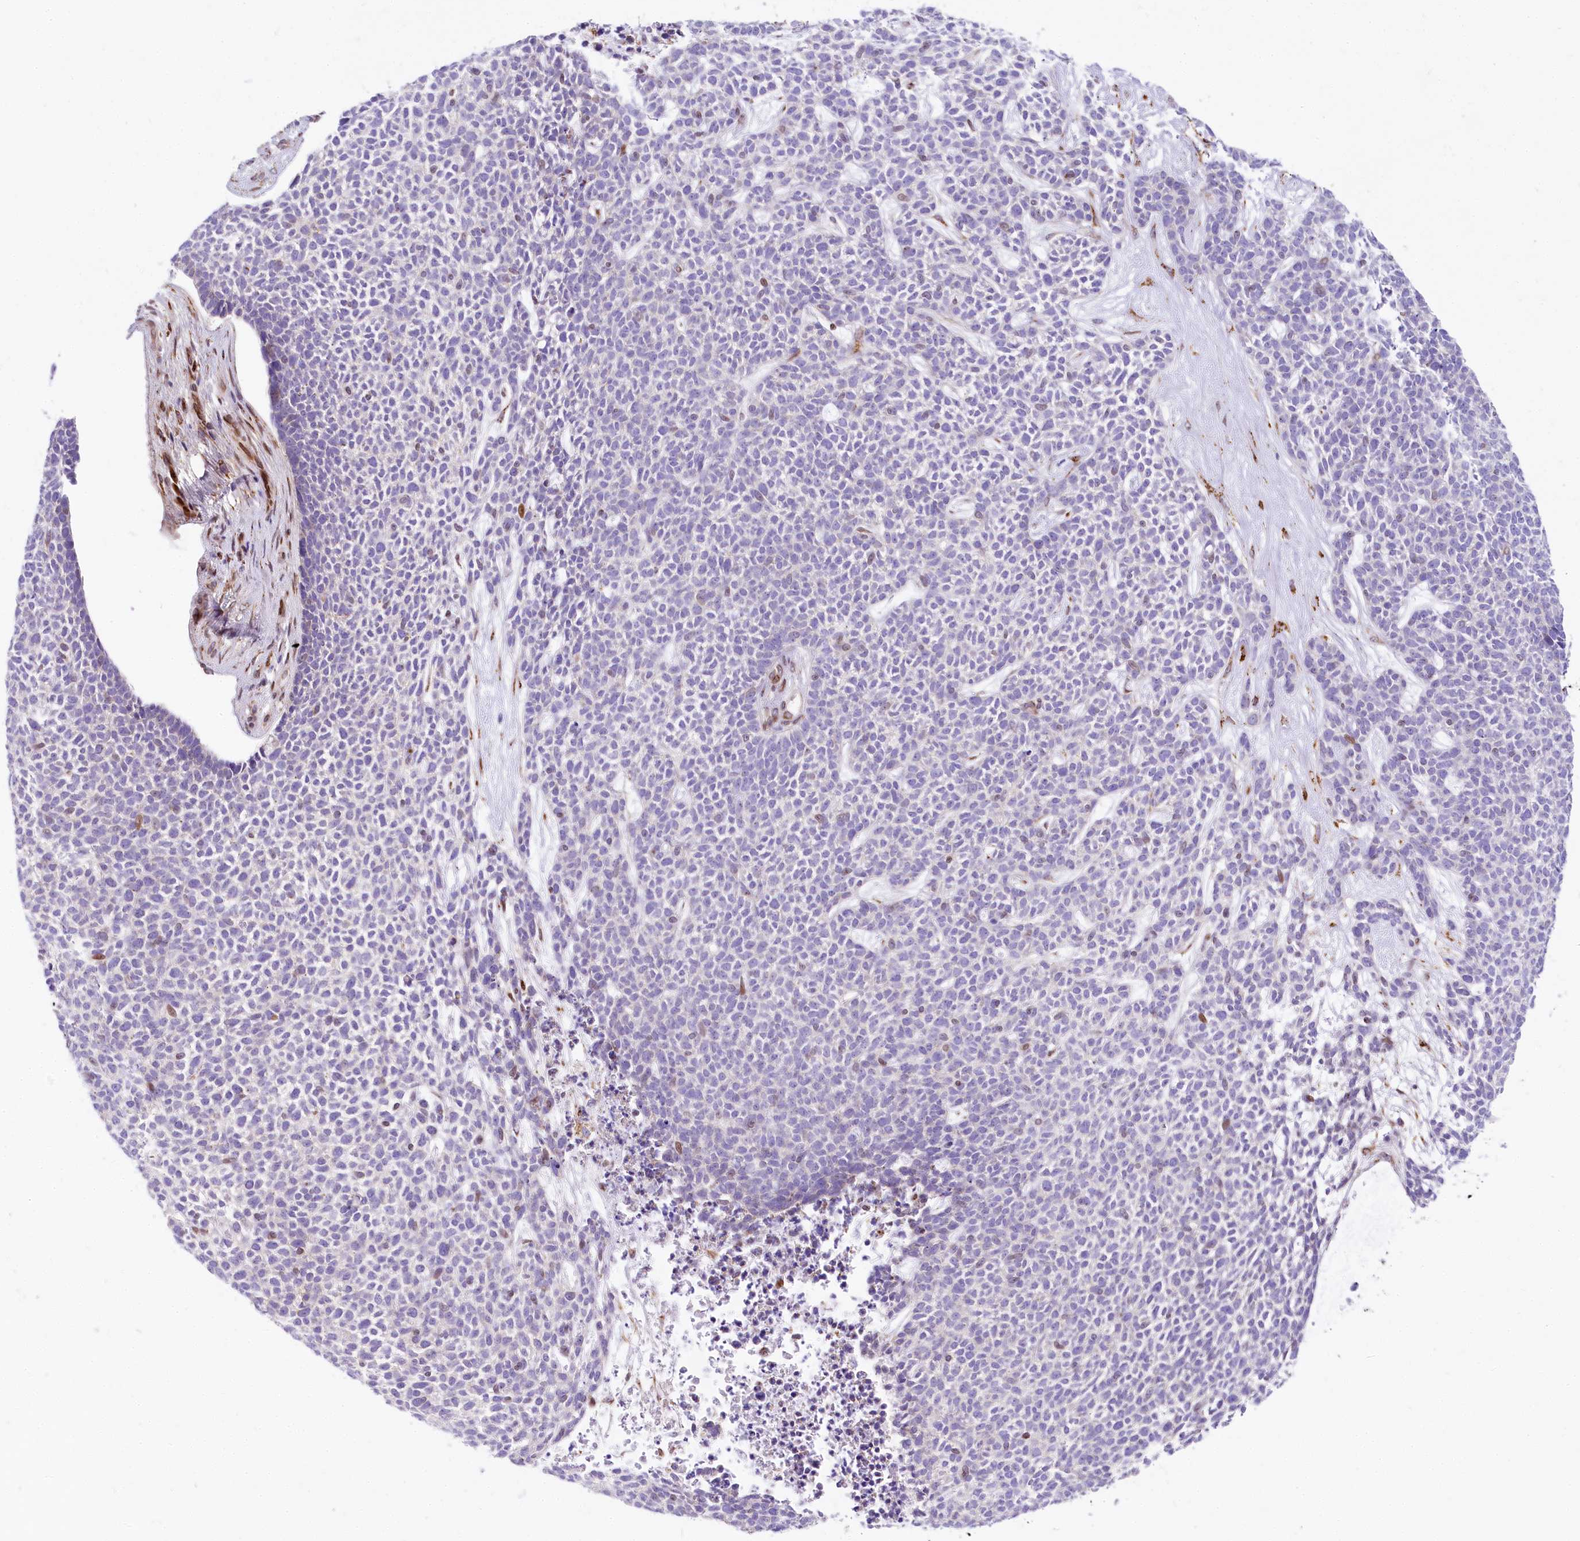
{"staining": {"intensity": "negative", "quantity": "none", "location": "none"}, "tissue": "skin cancer", "cell_type": "Tumor cells", "image_type": "cancer", "snomed": [{"axis": "morphology", "description": "Basal cell carcinoma"}, {"axis": "topography", "description": "Skin"}], "caption": "Immunohistochemistry of human basal cell carcinoma (skin) displays no positivity in tumor cells.", "gene": "PPIP5K2", "patient": {"sex": "female", "age": 84}}